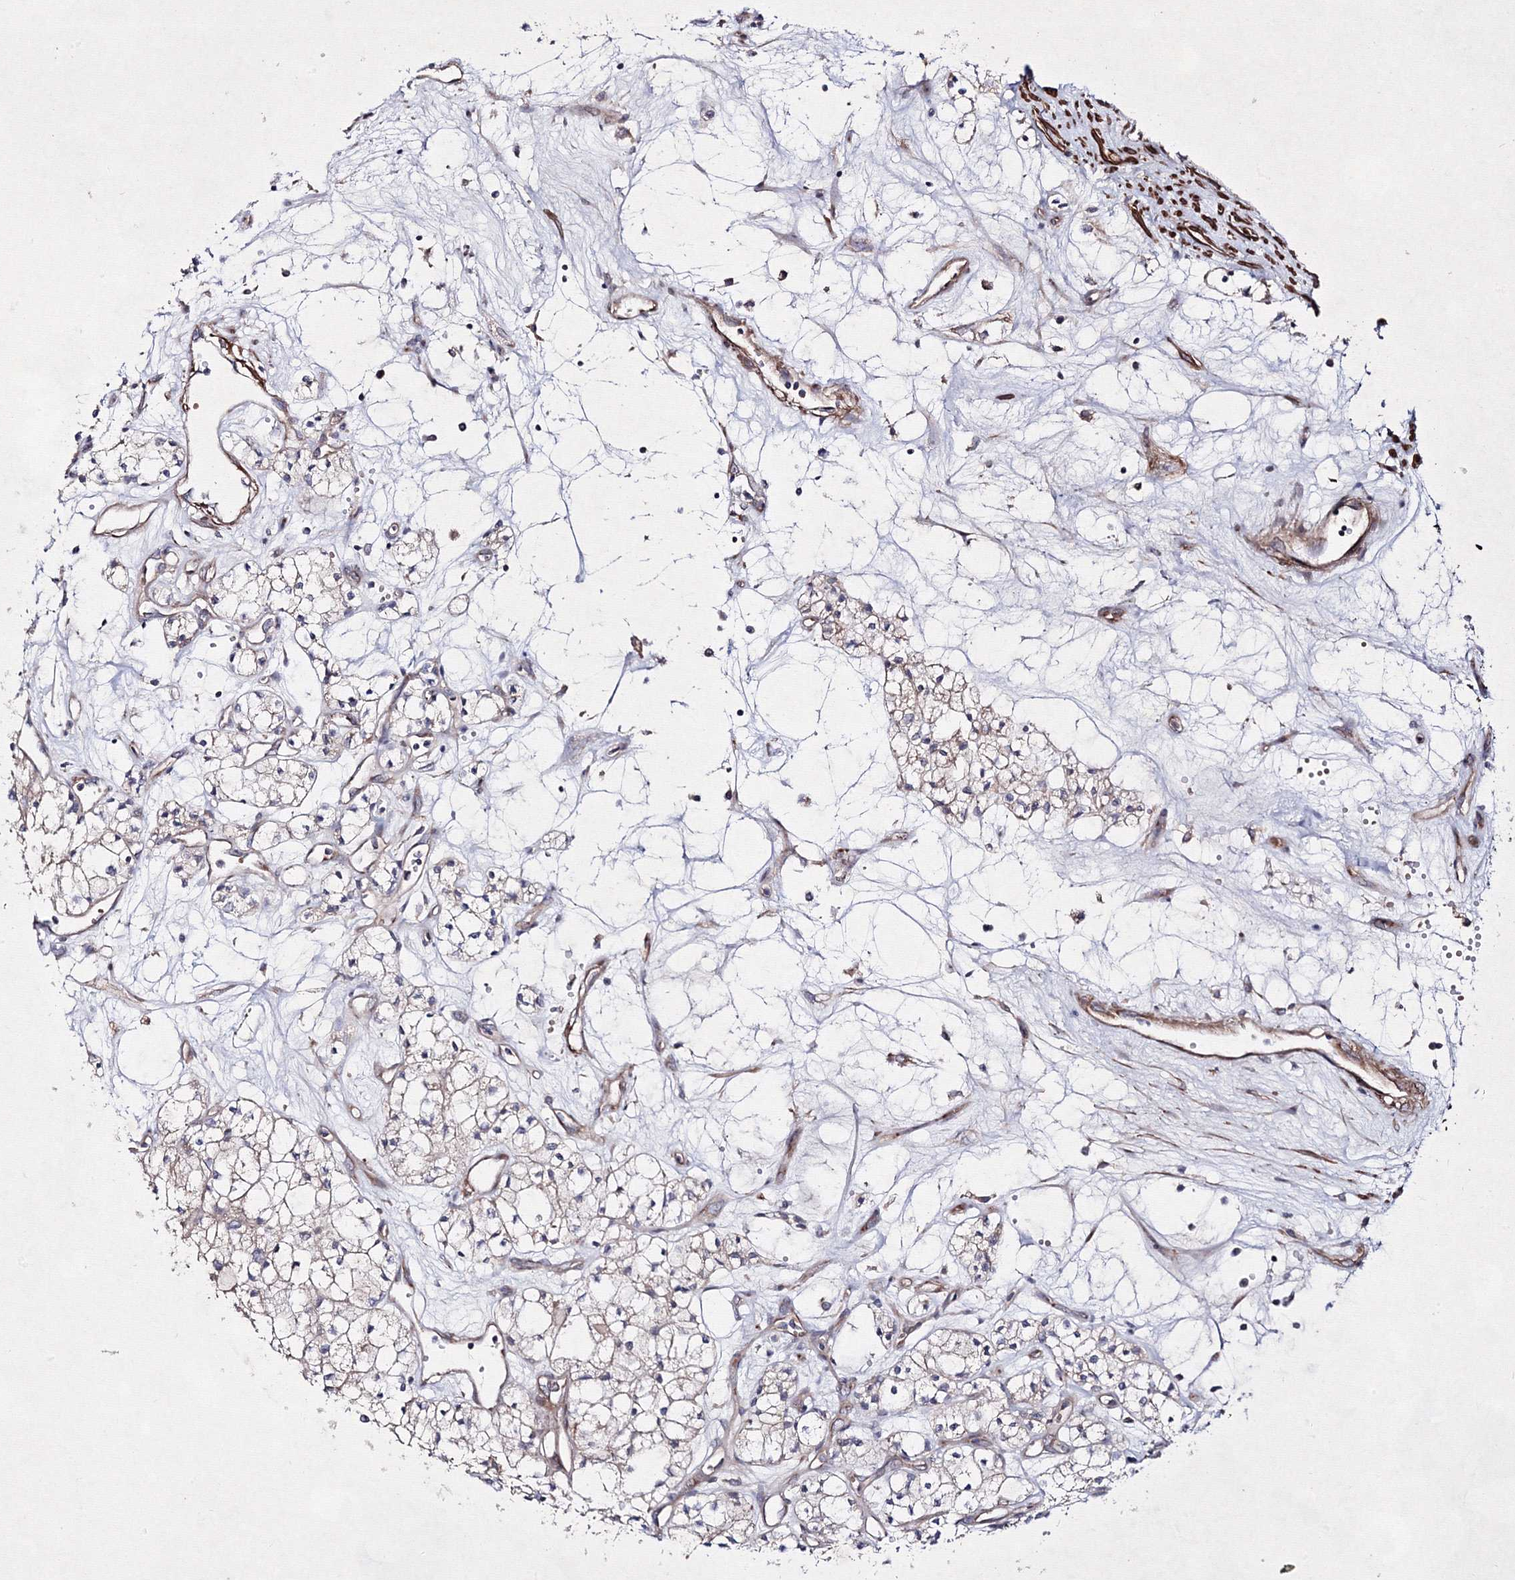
{"staining": {"intensity": "negative", "quantity": "none", "location": "none"}, "tissue": "renal cancer", "cell_type": "Tumor cells", "image_type": "cancer", "snomed": [{"axis": "morphology", "description": "Adenocarcinoma, NOS"}, {"axis": "topography", "description": "Kidney"}], "caption": "Immunohistochemistry of adenocarcinoma (renal) shows no expression in tumor cells. (DAB (3,3'-diaminobenzidine) immunohistochemistry (IHC) with hematoxylin counter stain).", "gene": "GFM1", "patient": {"sex": "male", "age": 59}}